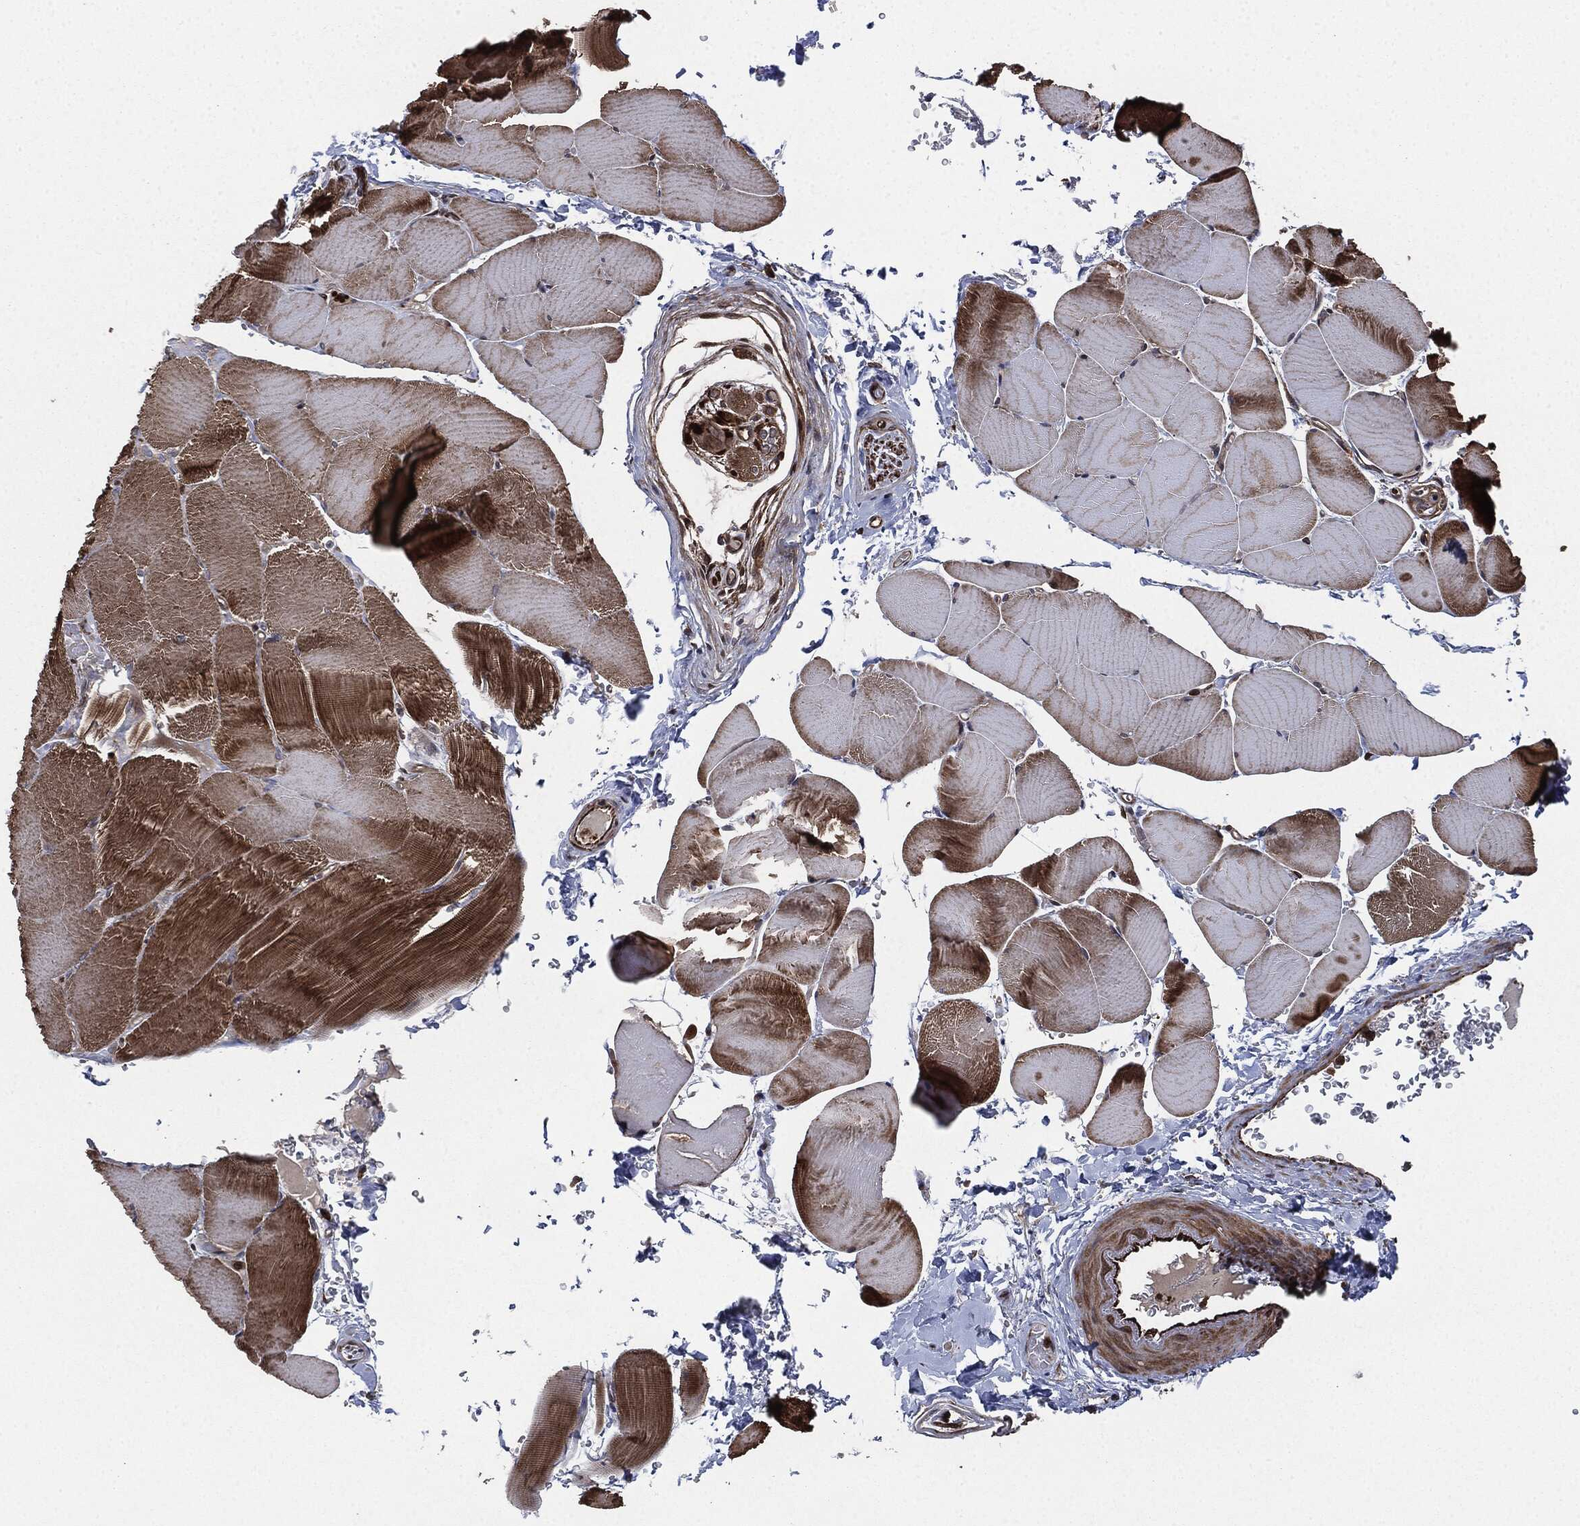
{"staining": {"intensity": "strong", "quantity": "25%-75%", "location": "cytoplasmic/membranous"}, "tissue": "skeletal muscle", "cell_type": "Myocytes", "image_type": "normal", "snomed": [{"axis": "morphology", "description": "Normal tissue, NOS"}, {"axis": "topography", "description": "Skeletal muscle"}], "caption": "Immunohistochemistry (IHC) (DAB (3,3'-diaminobenzidine)) staining of benign skeletal muscle exhibits strong cytoplasmic/membranous protein expression in approximately 25%-75% of myocytes.", "gene": "RAP1GDS1", "patient": {"sex": "female", "age": 37}}